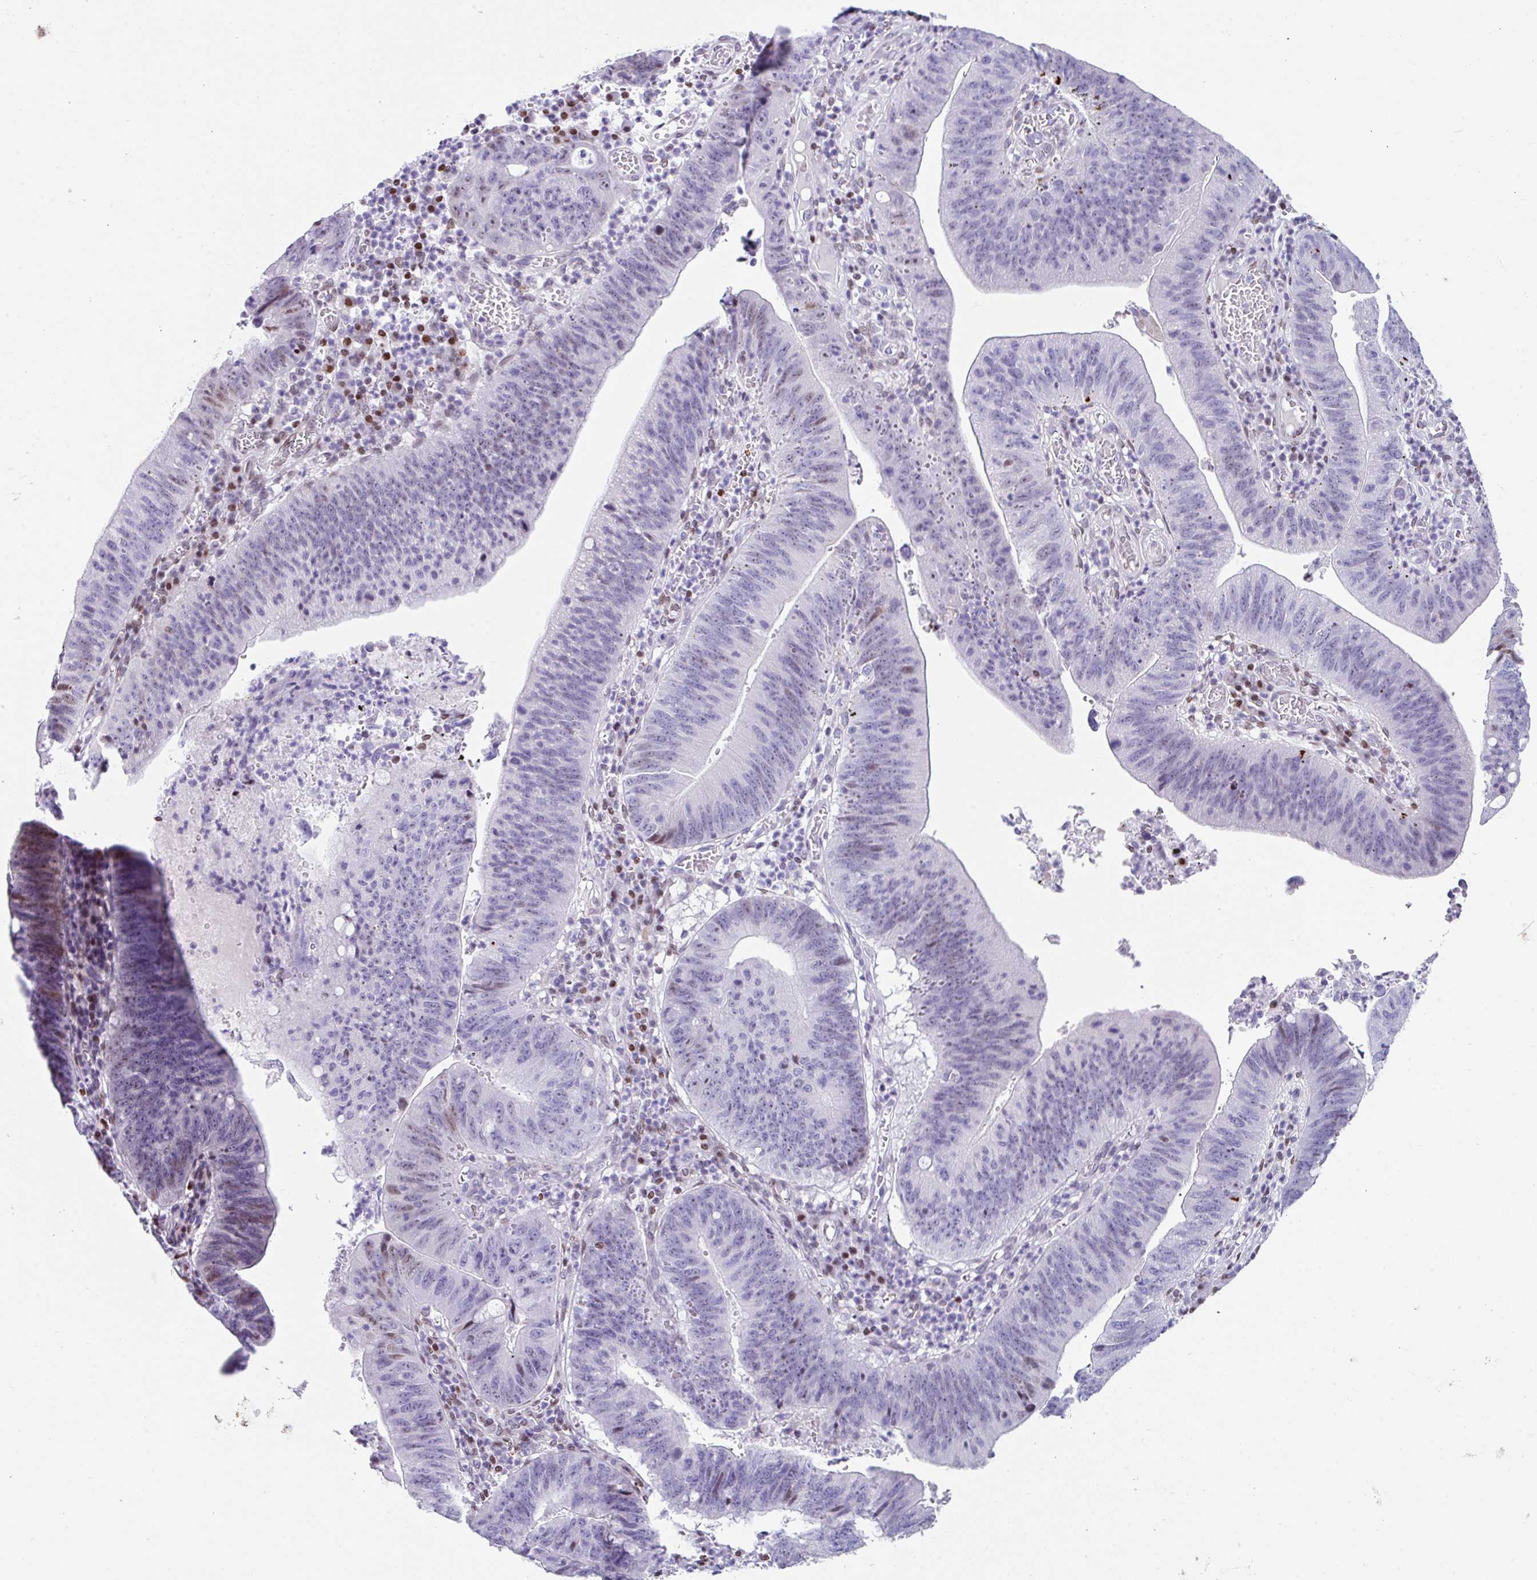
{"staining": {"intensity": "moderate", "quantity": "<25%", "location": "nuclear"}, "tissue": "stomach cancer", "cell_type": "Tumor cells", "image_type": "cancer", "snomed": [{"axis": "morphology", "description": "Adenocarcinoma, NOS"}, {"axis": "topography", "description": "Stomach"}], "caption": "Tumor cells display low levels of moderate nuclear staining in approximately <25% of cells in human stomach cancer (adenocarcinoma).", "gene": "TCF3", "patient": {"sex": "male", "age": 59}}